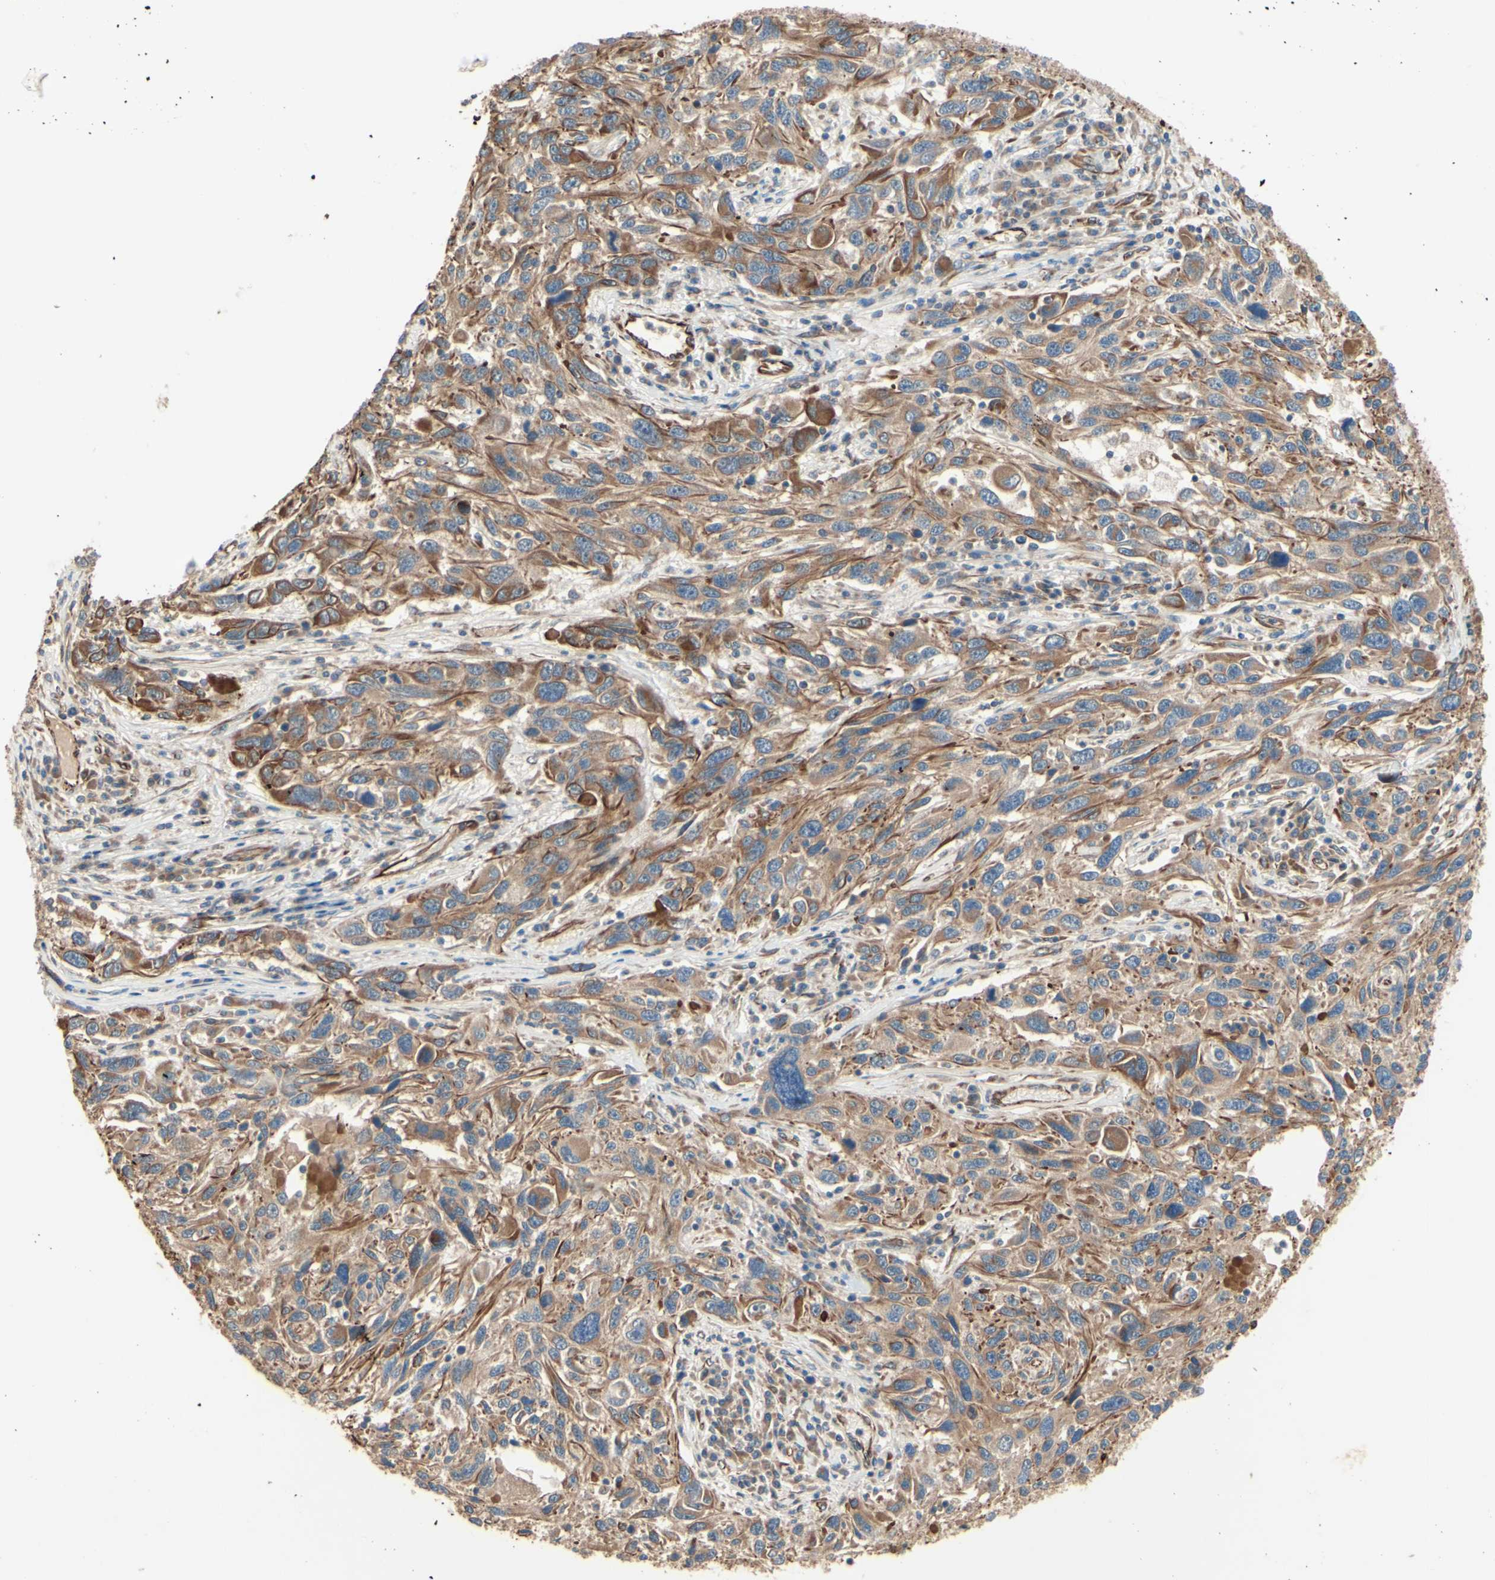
{"staining": {"intensity": "moderate", "quantity": "25%-75%", "location": "cytoplasmic/membranous"}, "tissue": "melanoma", "cell_type": "Tumor cells", "image_type": "cancer", "snomed": [{"axis": "morphology", "description": "Malignant melanoma, NOS"}, {"axis": "topography", "description": "Skin"}], "caption": "IHC (DAB (3,3'-diaminobenzidine)) staining of human melanoma shows moderate cytoplasmic/membranous protein expression in approximately 25%-75% of tumor cells.", "gene": "TRAF2", "patient": {"sex": "male", "age": 53}}